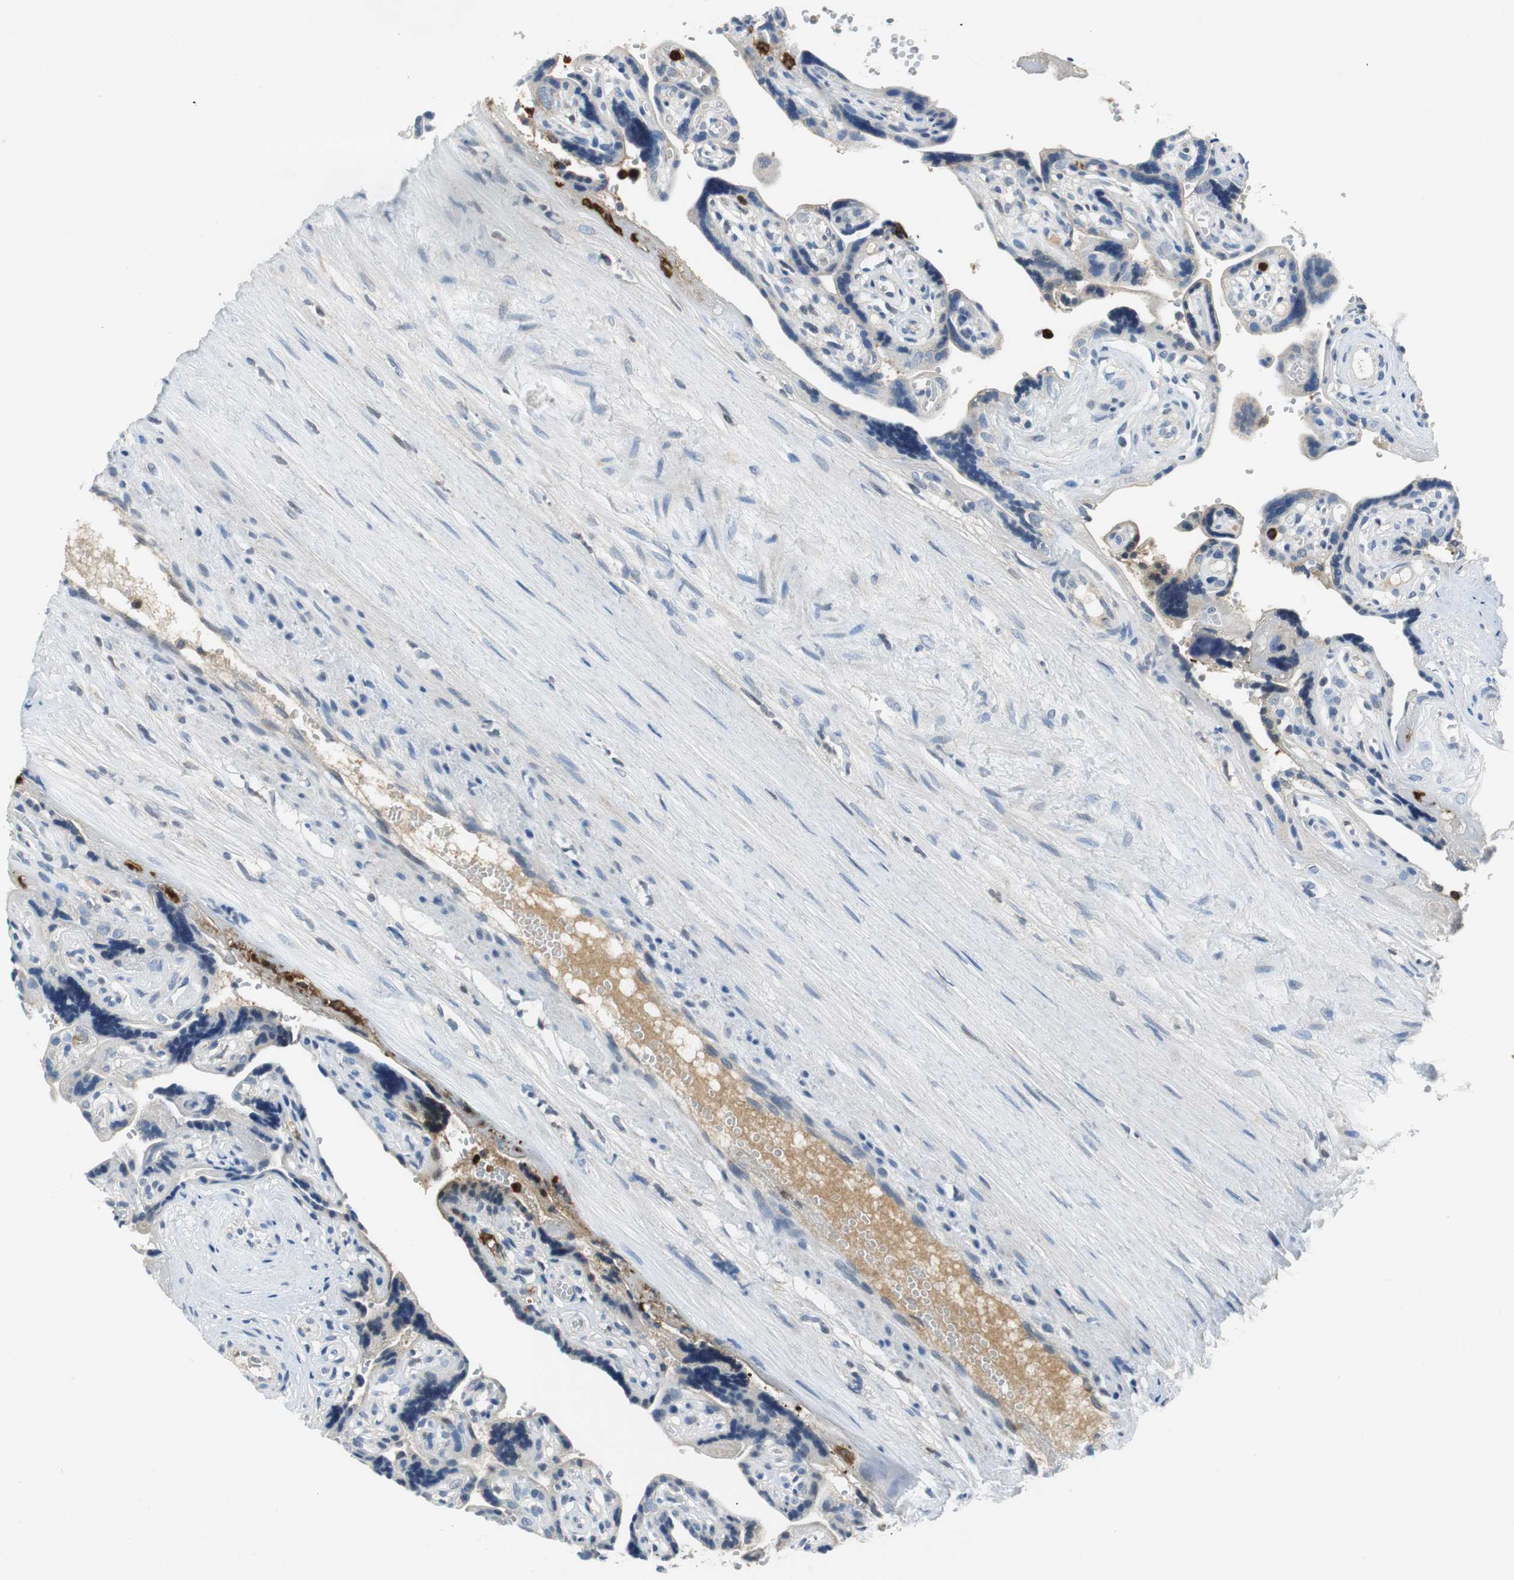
{"staining": {"intensity": "negative", "quantity": "none", "location": "none"}, "tissue": "placenta", "cell_type": "Decidual cells", "image_type": "normal", "snomed": [{"axis": "morphology", "description": "Normal tissue, NOS"}, {"axis": "topography", "description": "Placenta"}], "caption": "Protein analysis of benign placenta exhibits no significant expression in decidual cells.", "gene": "ORM1", "patient": {"sex": "female", "age": 30}}